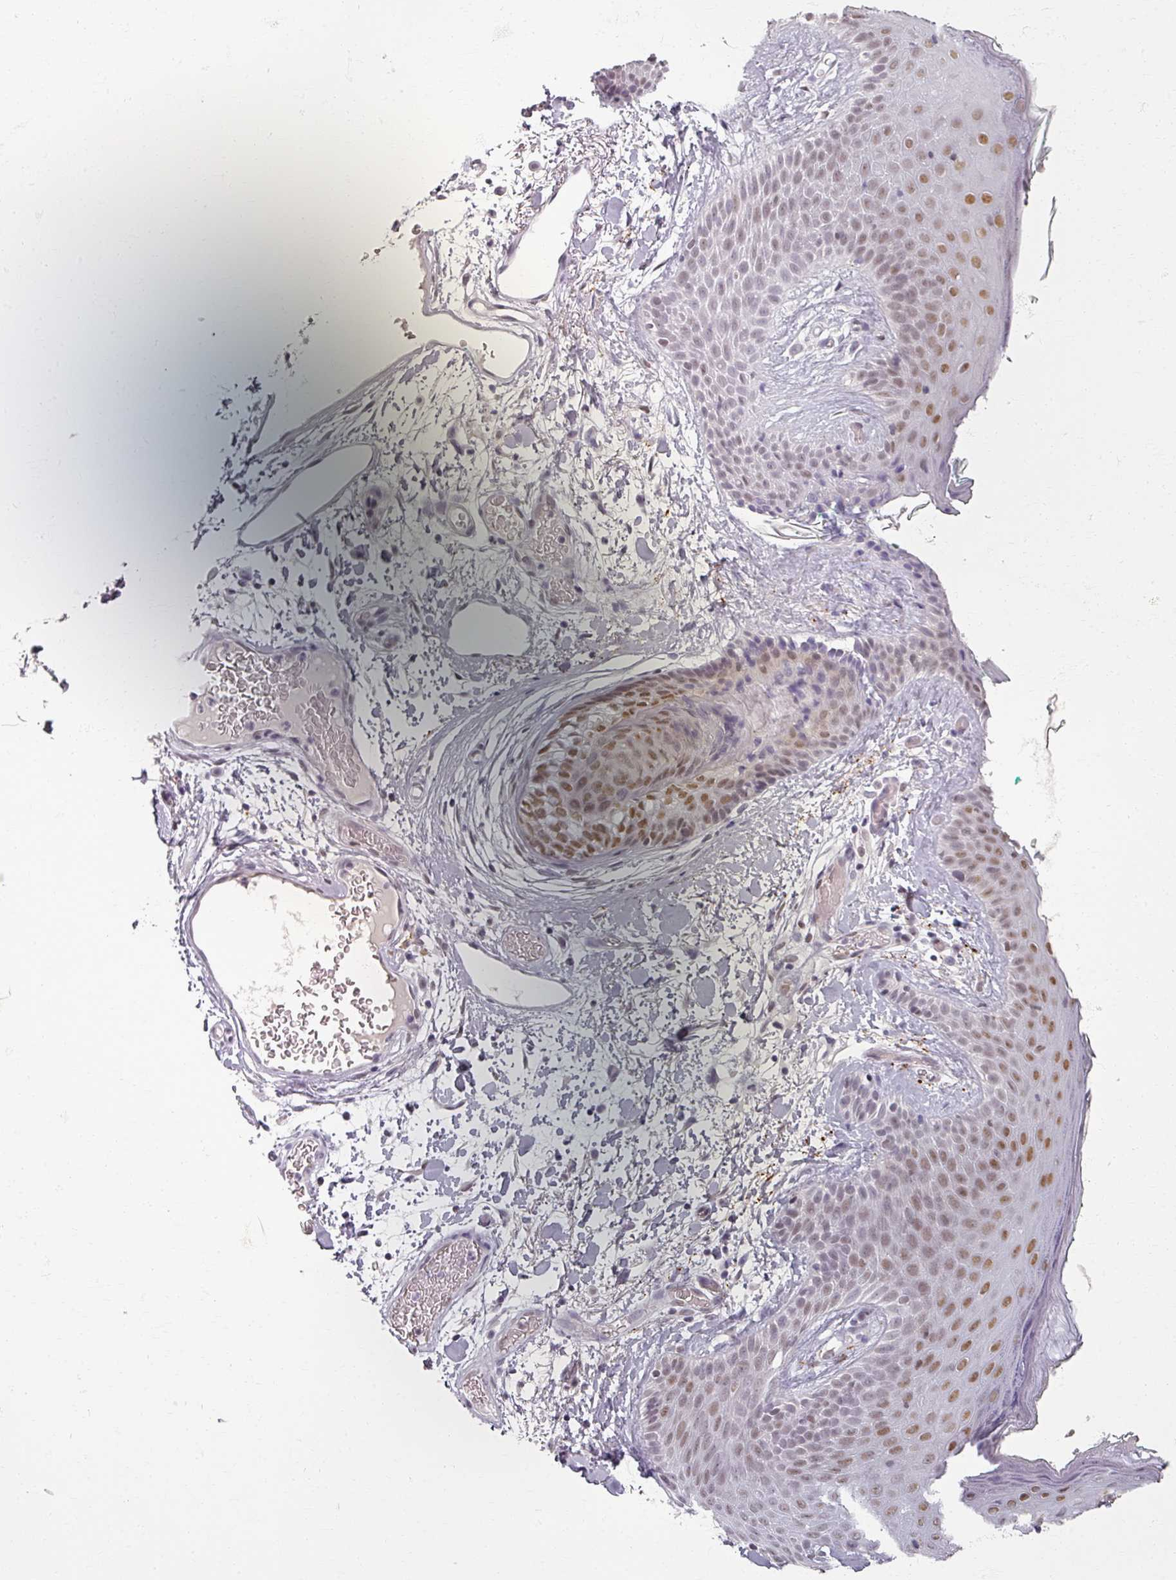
{"staining": {"intensity": "negative", "quantity": "none", "location": "none"}, "tissue": "skin", "cell_type": "Fibroblasts", "image_type": "normal", "snomed": [{"axis": "morphology", "description": "Normal tissue, NOS"}, {"axis": "topography", "description": "Skin"}], "caption": "Protein analysis of benign skin displays no significant positivity in fibroblasts.", "gene": "RIPOR3", "patient": {"sex": "male", "age": 79}}